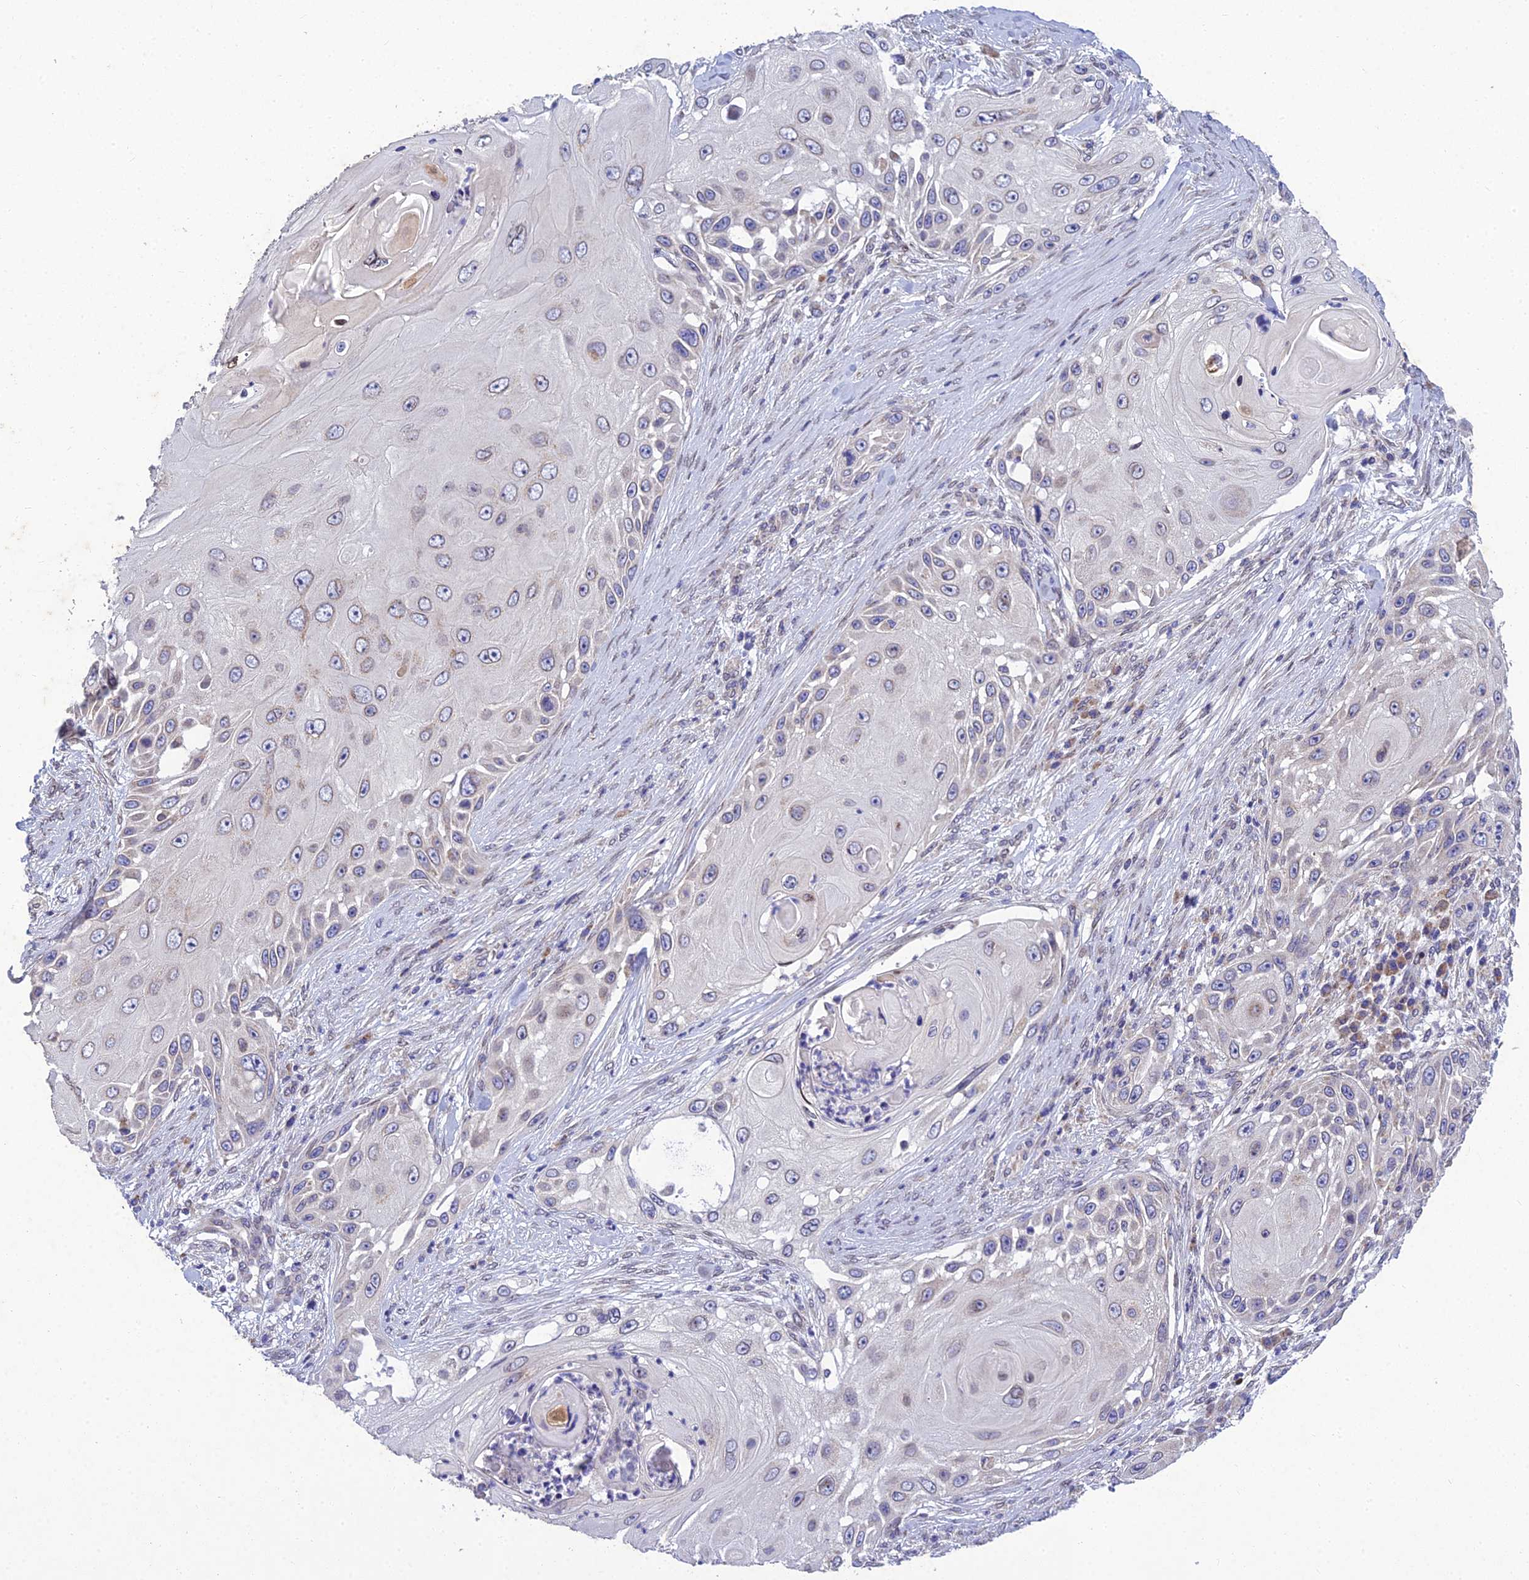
{"staining": {"intensity": "weak", "quantity": "<25%", "location": "cytoplasmic/membranous"}, "tissue": "skin cancer", "cell_type": "Tumor cells", "image_type": "cancer", "snomed": [{"axis": "morphology", "description": "Squamous cell carcinoma, NOS"}, {"axis": "topography", "description": "Skin"}], "caption": "This is an IHC histopathology image of squamous cell carcinoma (skin). There is no expression in tumor cells.", "gene": "MGAT2", "patient": {"sex": "female", "age": 44}}